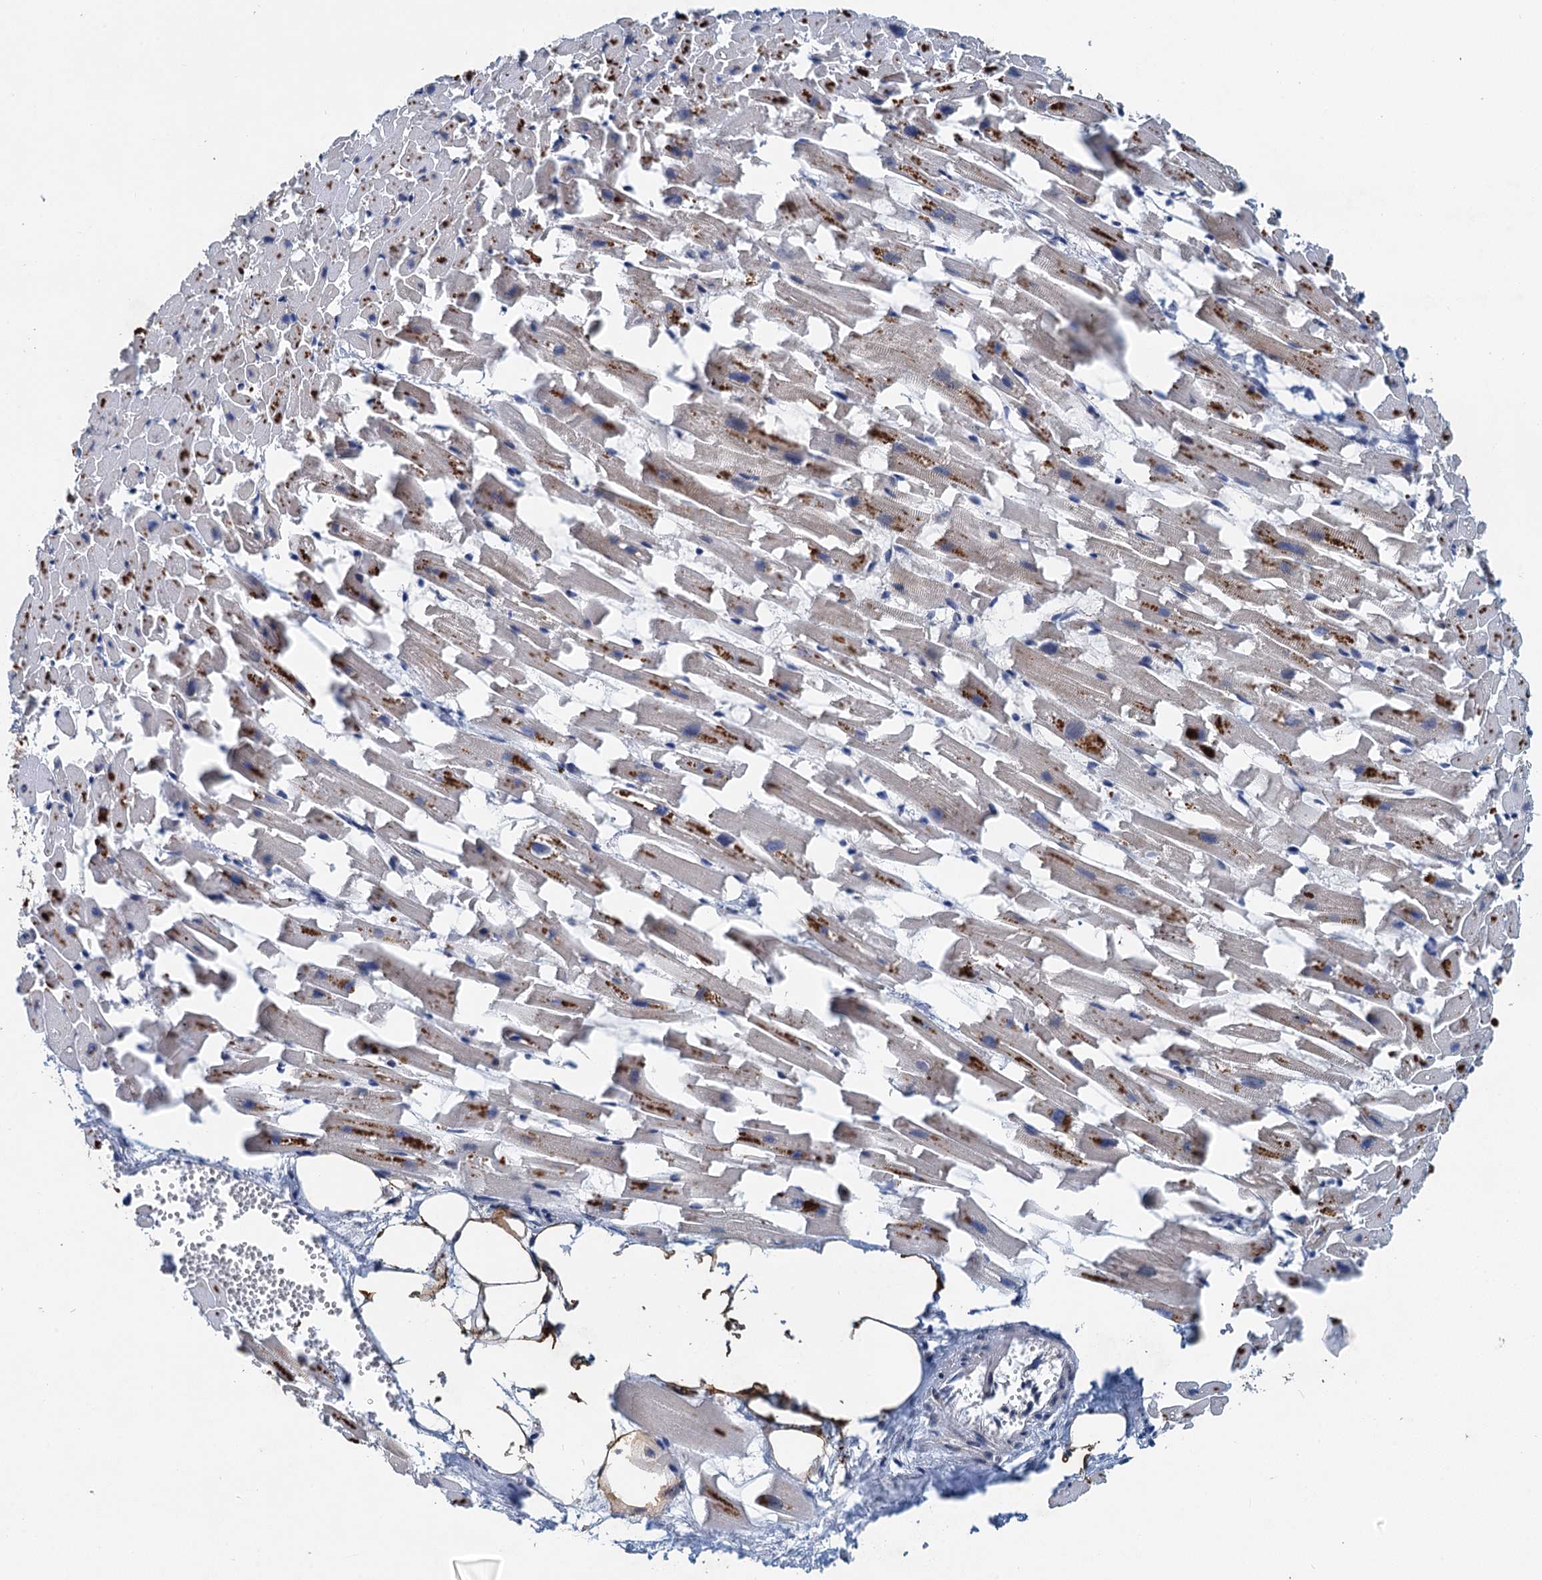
{"staining": {"intensity": "negative", "quantity": "none", "location": "none"}, "tissue": "heart muscle", "cell_type": "Cardiomyocytes", "image_type": "normal", "snomed": [{"axis": "morphology", "description": "Normal tissue, NOS"}, {"axis": "topography", "description": "Heart"}], "caption": "Heart muscle was stained to show a protein in brown. There is no significant expression in cardiomyocytes. Nuclei are stained in blue.", "gene": "NBEA", "patient": {"sex": "female", "age": 64}}